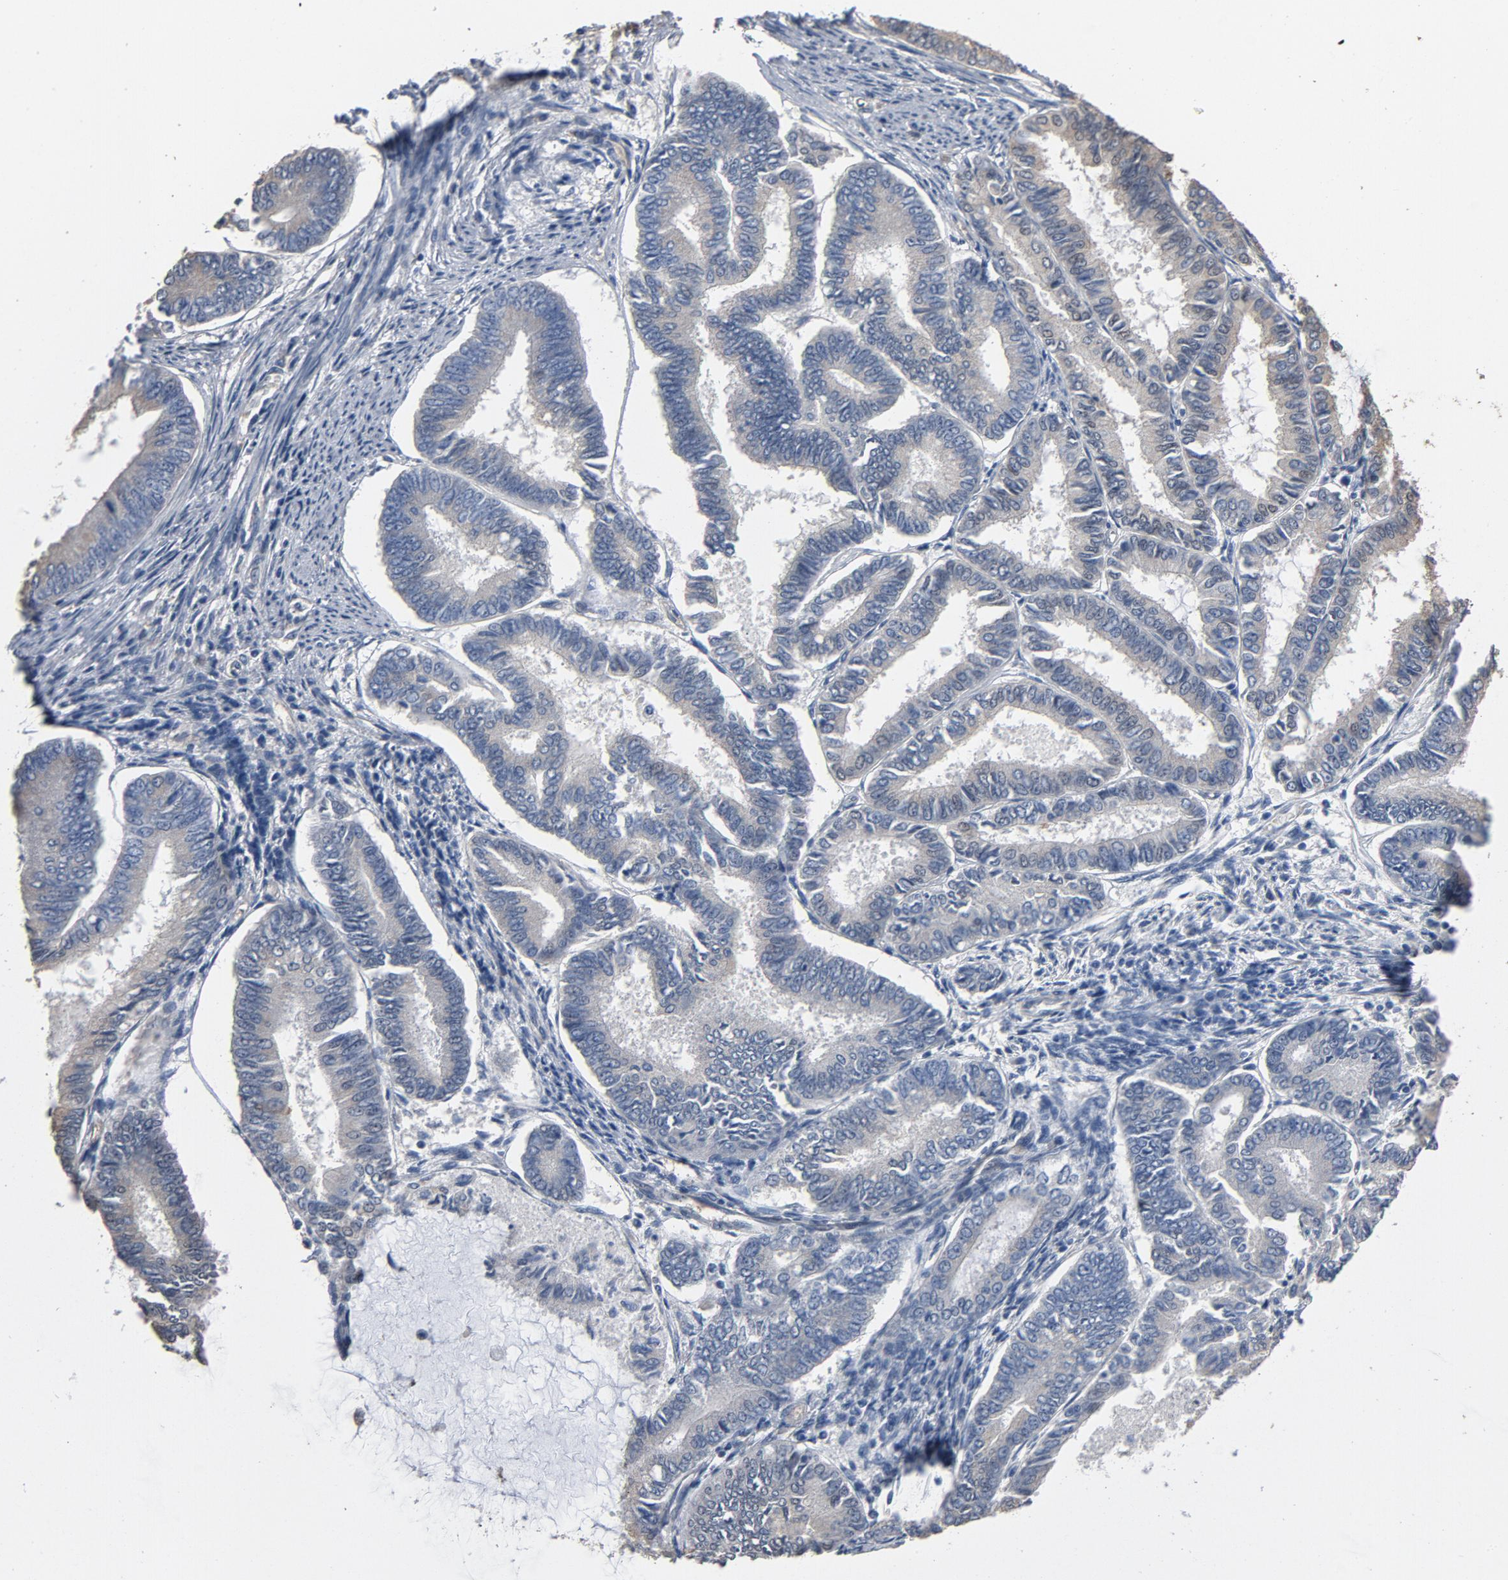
{"staining": {"intensity": "weak", "quantity": "<25%", "location": "cytoplasmic/membranous"}, "tissue": "endometrial cancer", "cell_type": "Tumor cells", "image_type": "cancer", "snomed": [{"axis": "morphology", "description": "Adenocarcinoma, NOS"}, {"axis": "topography", "description": "Endometrium"}], "caption": "Endometrial cancer (adenocarcinoma) was stained to show a protein in brown. There is no significant positivity in tumor cells.", "gene": "SOX6", "patient": {"sex": "female", "age": 86}}